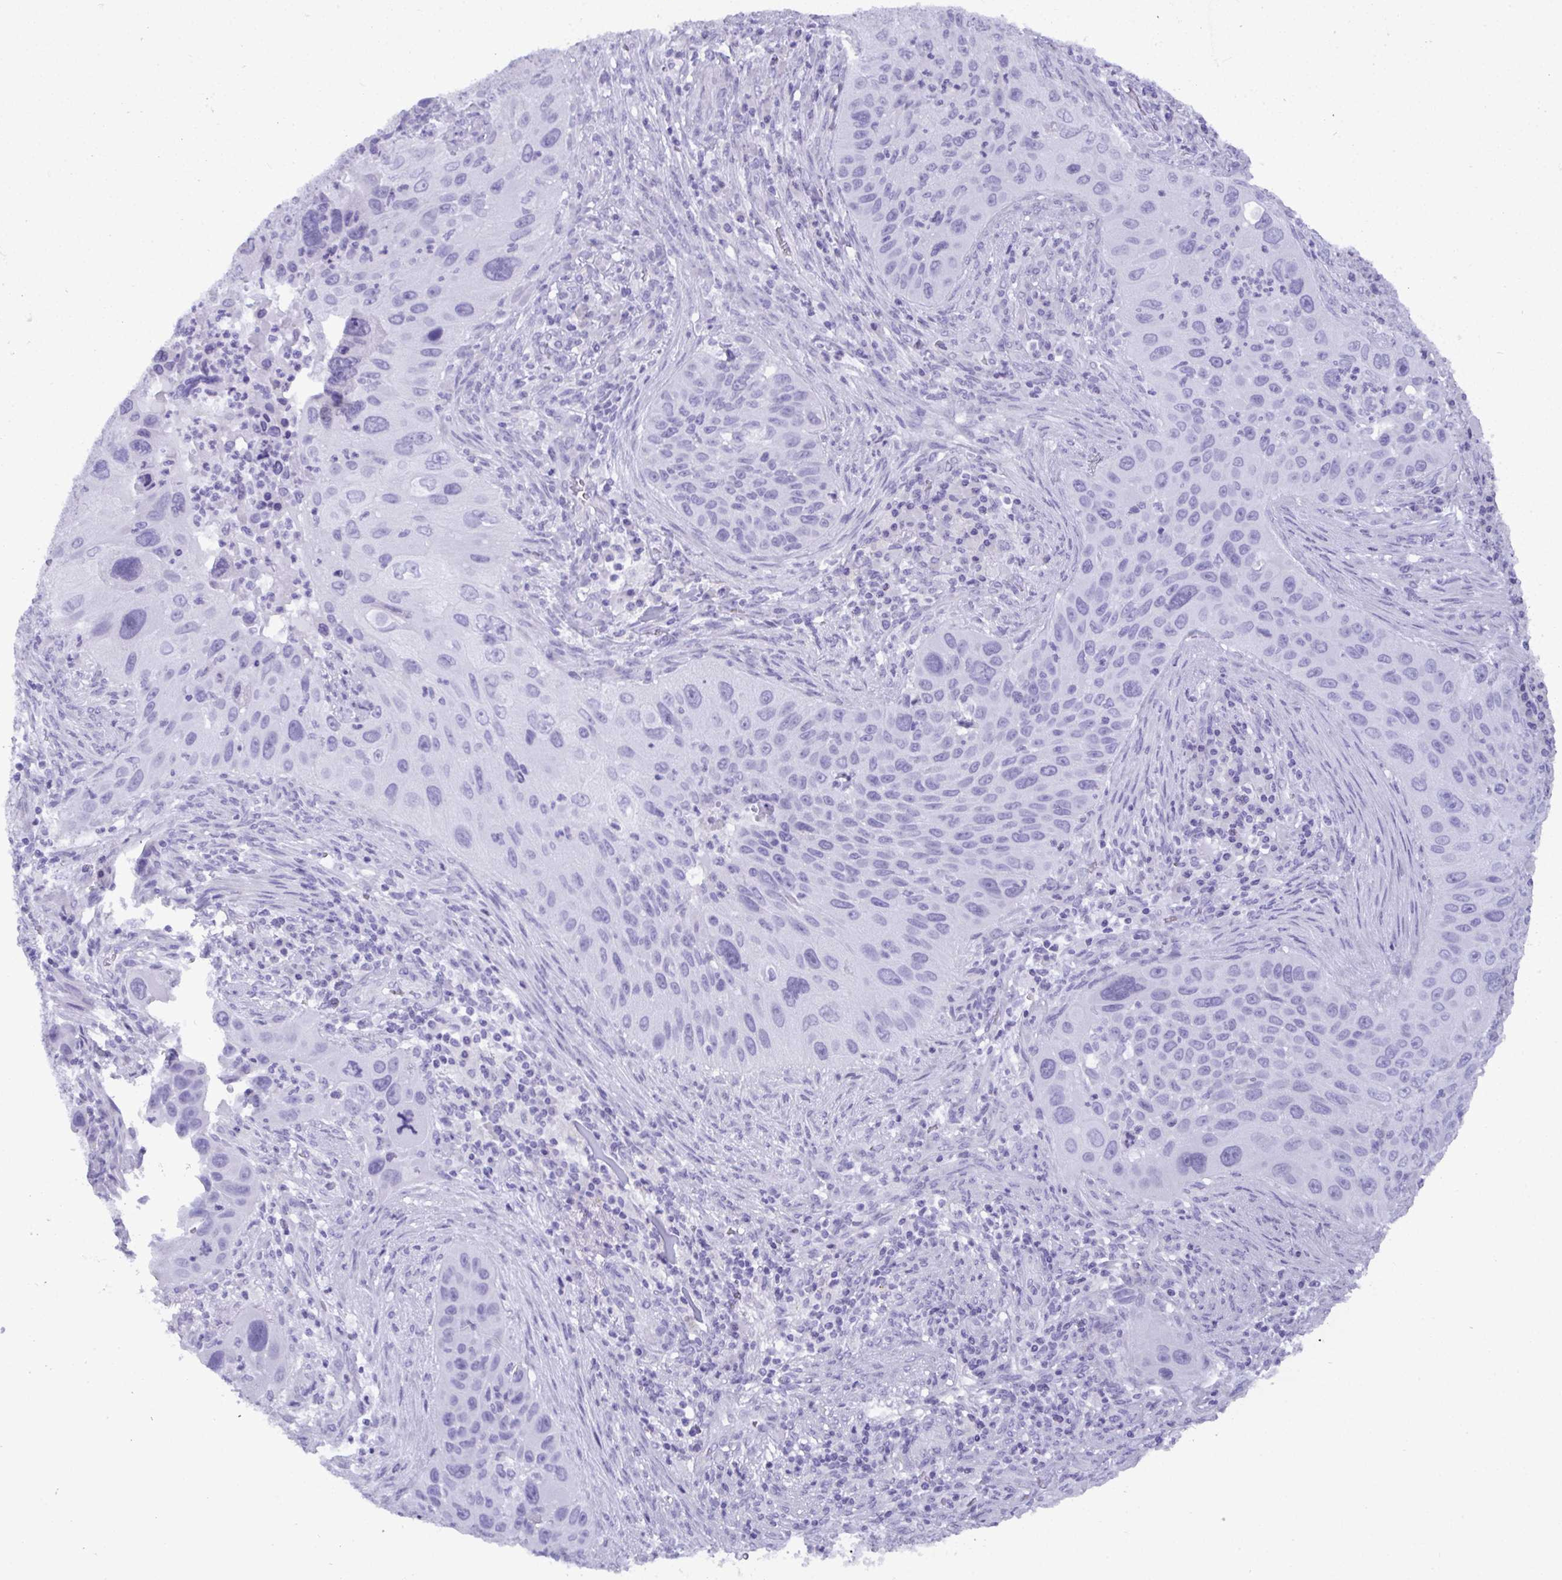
{"staining": {"intensity": "negative", "quantity": "none", "location": "none"}, "tissue": "lung cancer", "cell_type": "Tumor cells", "image_type": "cancer", "snomed": [{"axis": "morphology", "description": "Squamous cell carcinoma, NOS"}, {"axis": "topography", "description": "Lung"}], "caption": "A histopathology image of human lung squamous cell carcinoma is negative for staining in tumor cells. Nuclei are stained in blue.", "gene": "C4orf33", "patient": {"sex": "male", "age": 63}}